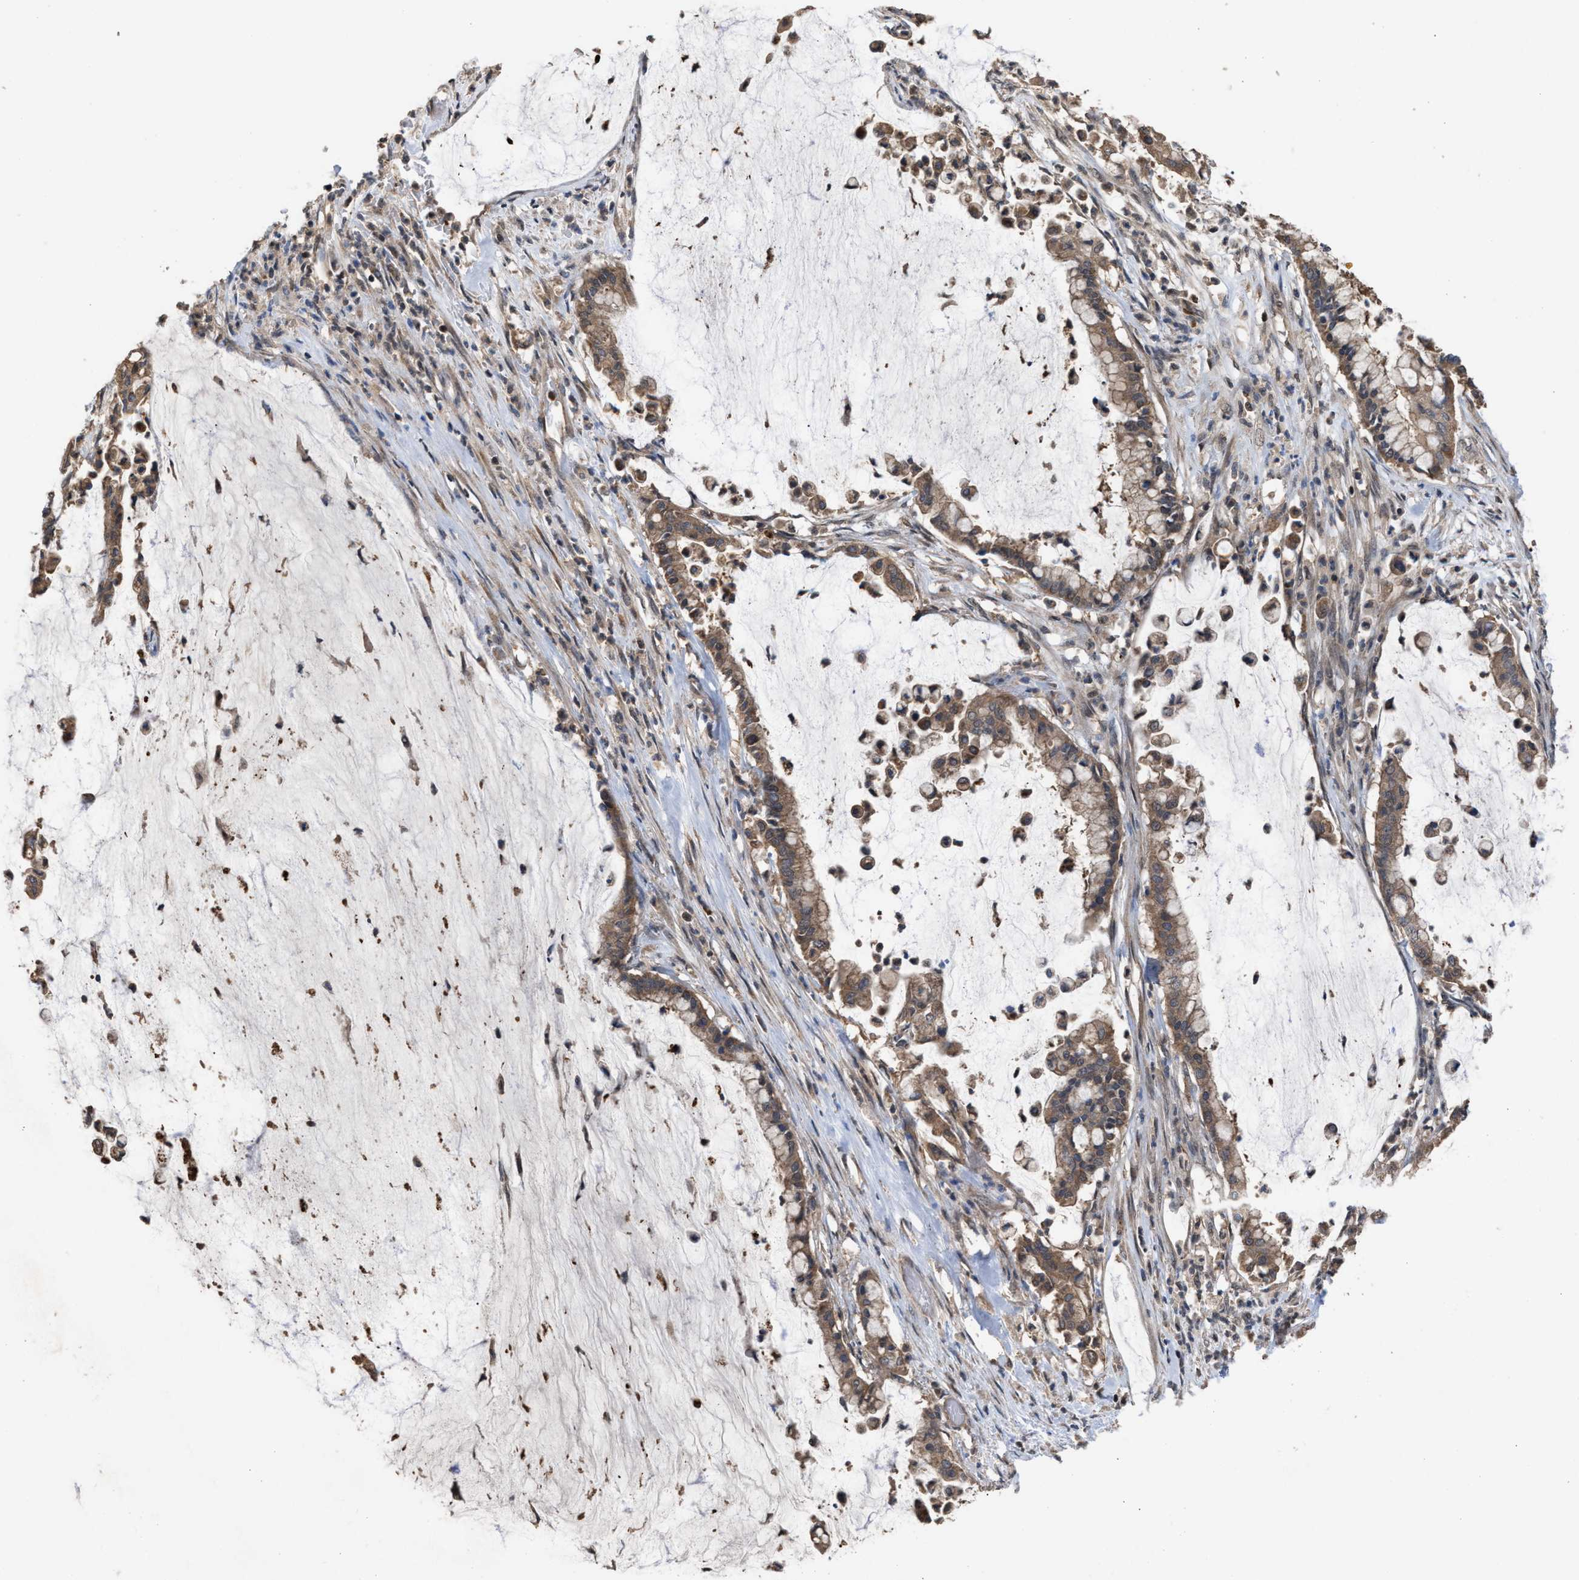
{"staining": {"intensity": "moderate", "quantity": ">75%", "location": "cytoplasmic/membranous"}, "tissue": "pancreatic cancer", "cell_type": "Tumor cells", "image_type": "cancer", "snomed": [{"axis": "morphology", "description": "Adenocarcinoma, NOS"}, {"axis": "topography", "description": "Pancreas"}], "caption": "Tumor cells display medium levels of moderate cytoplasmic/membranous positivity in about >75% of cells in pancreatic cancer. (DAB (3,3'-diaminobenzidine) IHC, brown staining for protein, blue staining for nuclei).", "gene": "C9orf78", "patient": {"sex": "male", "age": 41}}